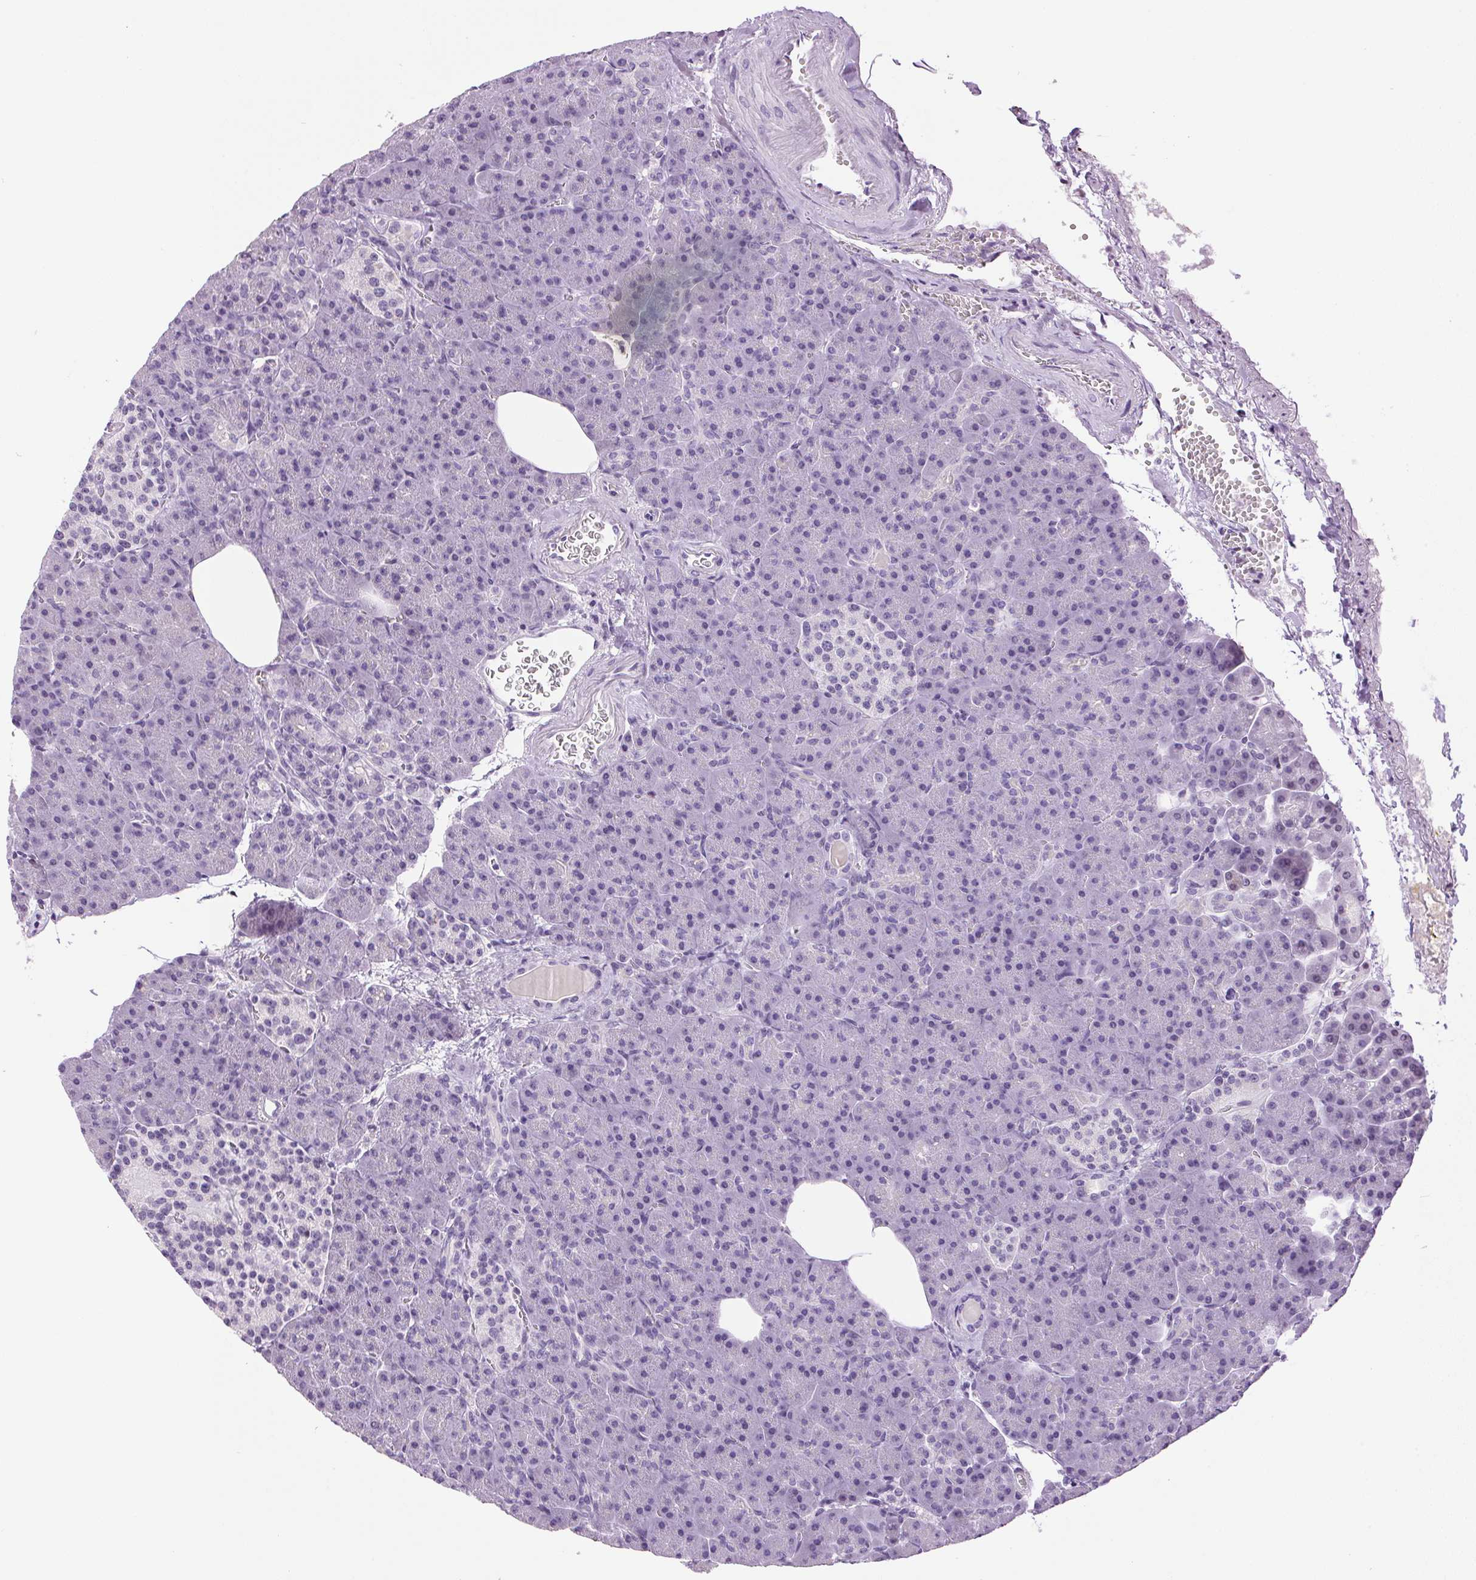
{"staining": {"intensity": "negative", "quantity": "none", "location": "none"}, "tissue": "pancreas", "cell_type": "Exocrine glandular cells", "image_type": "normal", "snomed": [{"axis": "morphology", "description": "Normal tissue, NOS"}, {"axis": "topography", "description": "Pancreas"}], "caption": "Immunohistochemistry (IHC) image of benign pancreas stained for a protein (brown), which reveals no staining in exocrine glandular cells.", "gene": "TMEM88B", "patient": {"sex": "female", "age": 74}}